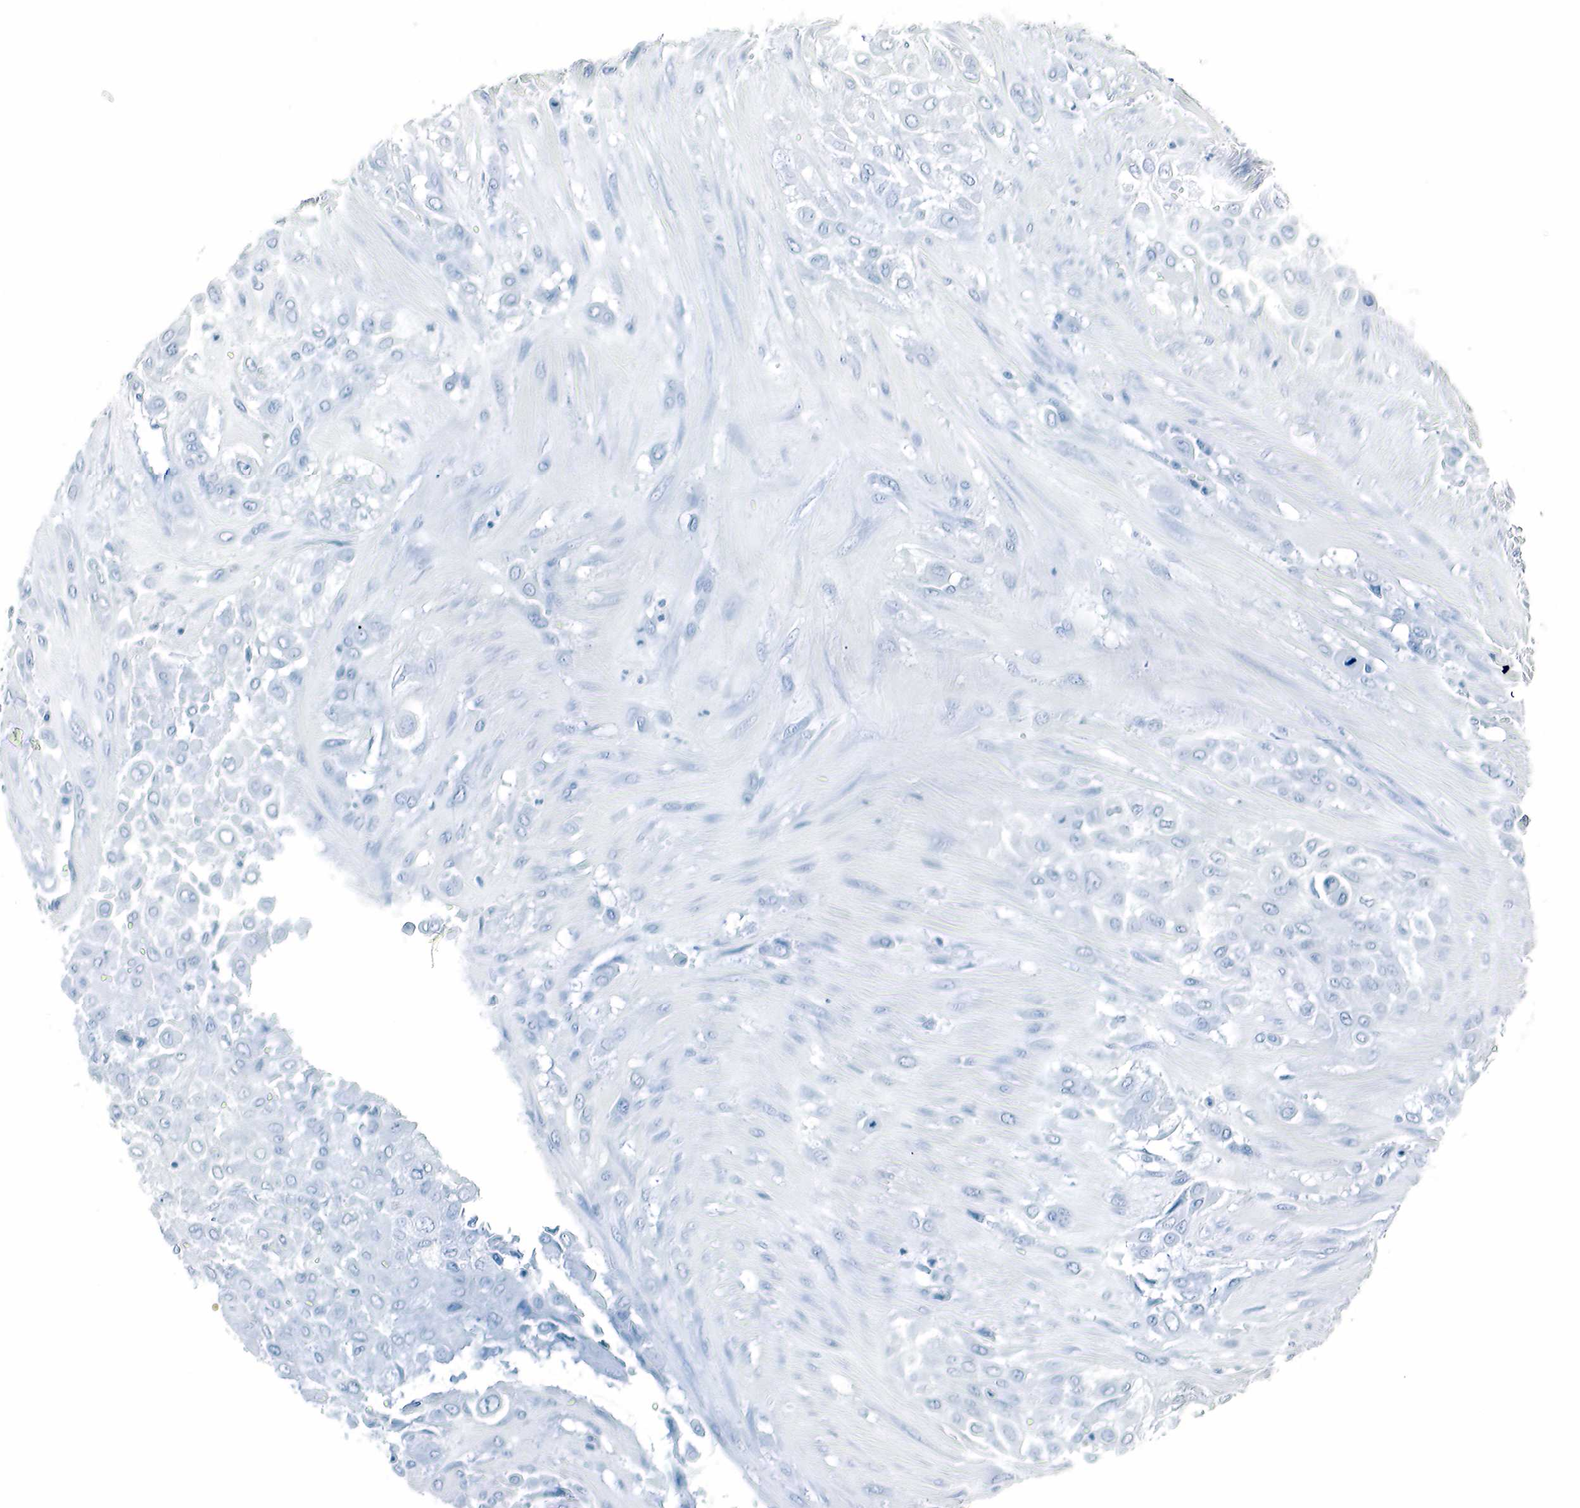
{"staining": {"intensity": "negative", "quantity": "none", "location": "none"}, "tissue": "urothelial cancer", "cell_type": "Tumor cells", "image_type": "cancer", "snomed": [{"axis": "morphology", "description": "Urothelial carcinoma, High grade"}, {"axis": "topography", "description": "Urinary bladder"}], "caption": "Urothelial cancer was stained to show a protein in brown. There is no significant expression in tumor cells.", "gene": "GCG", "patient": {"sex": "male", "age": 57}}